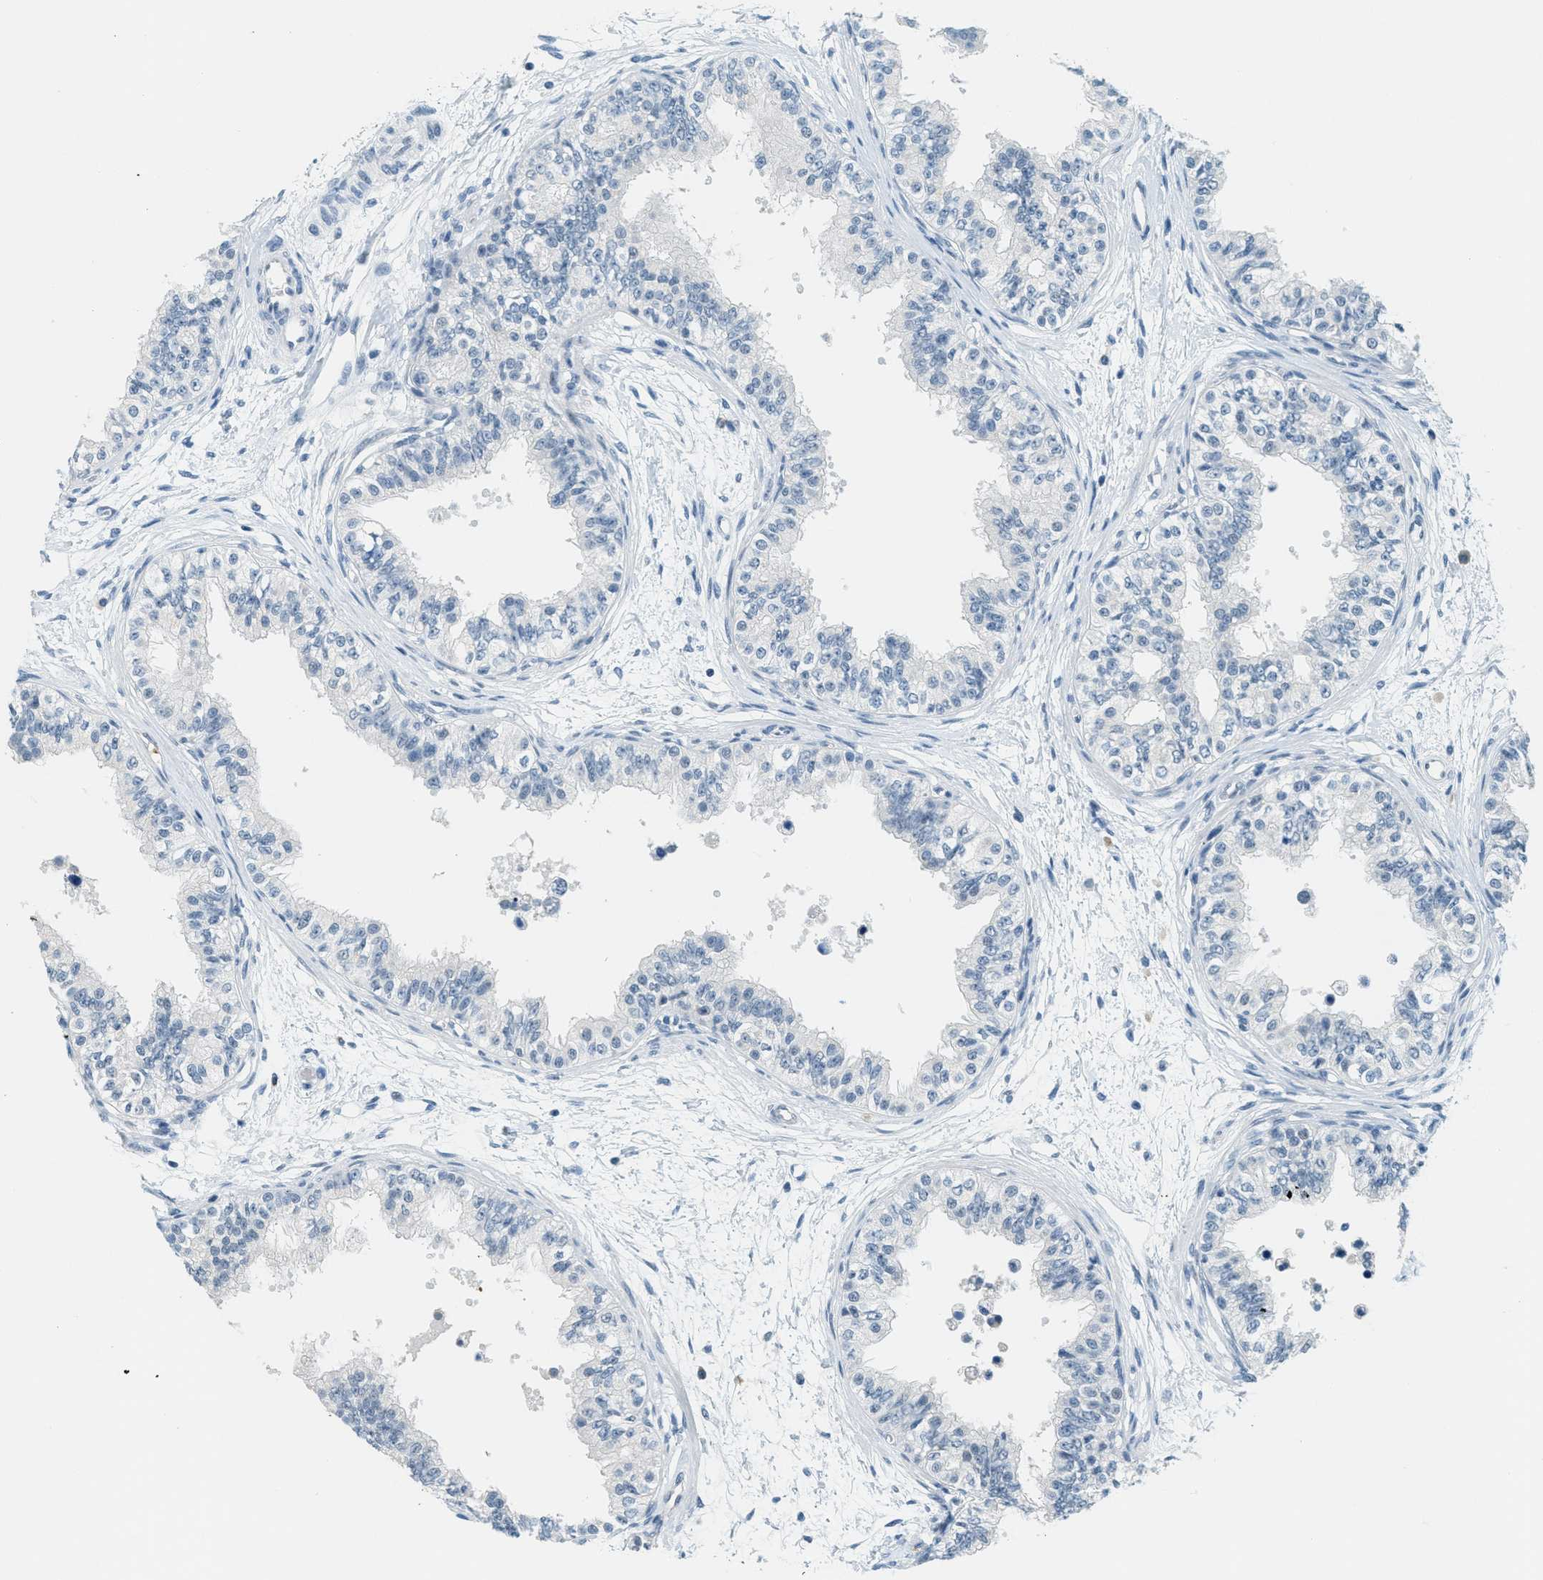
{"staining": {"intensity": "negative", "quantity": "none", "location": "none"}, "tissue": "epididymis", "cell_type": "Glandular cells", "image_type": "normal", "snomed": [{"axis": "morphology", "description": "Normal tissue, NOS"}, {"axis": "morphology", "description": "Adenocarcinoma, metastatic, NOS"}, {"axis": "topography", "description": "Testis"}, {"axis": "topography", "description": "Epididymis"}], "caption": "IHC of normal epididymis reveals no staining in glandular cells.", "gene": "FYN", "patient": {"sex": "male", "age": 26}}